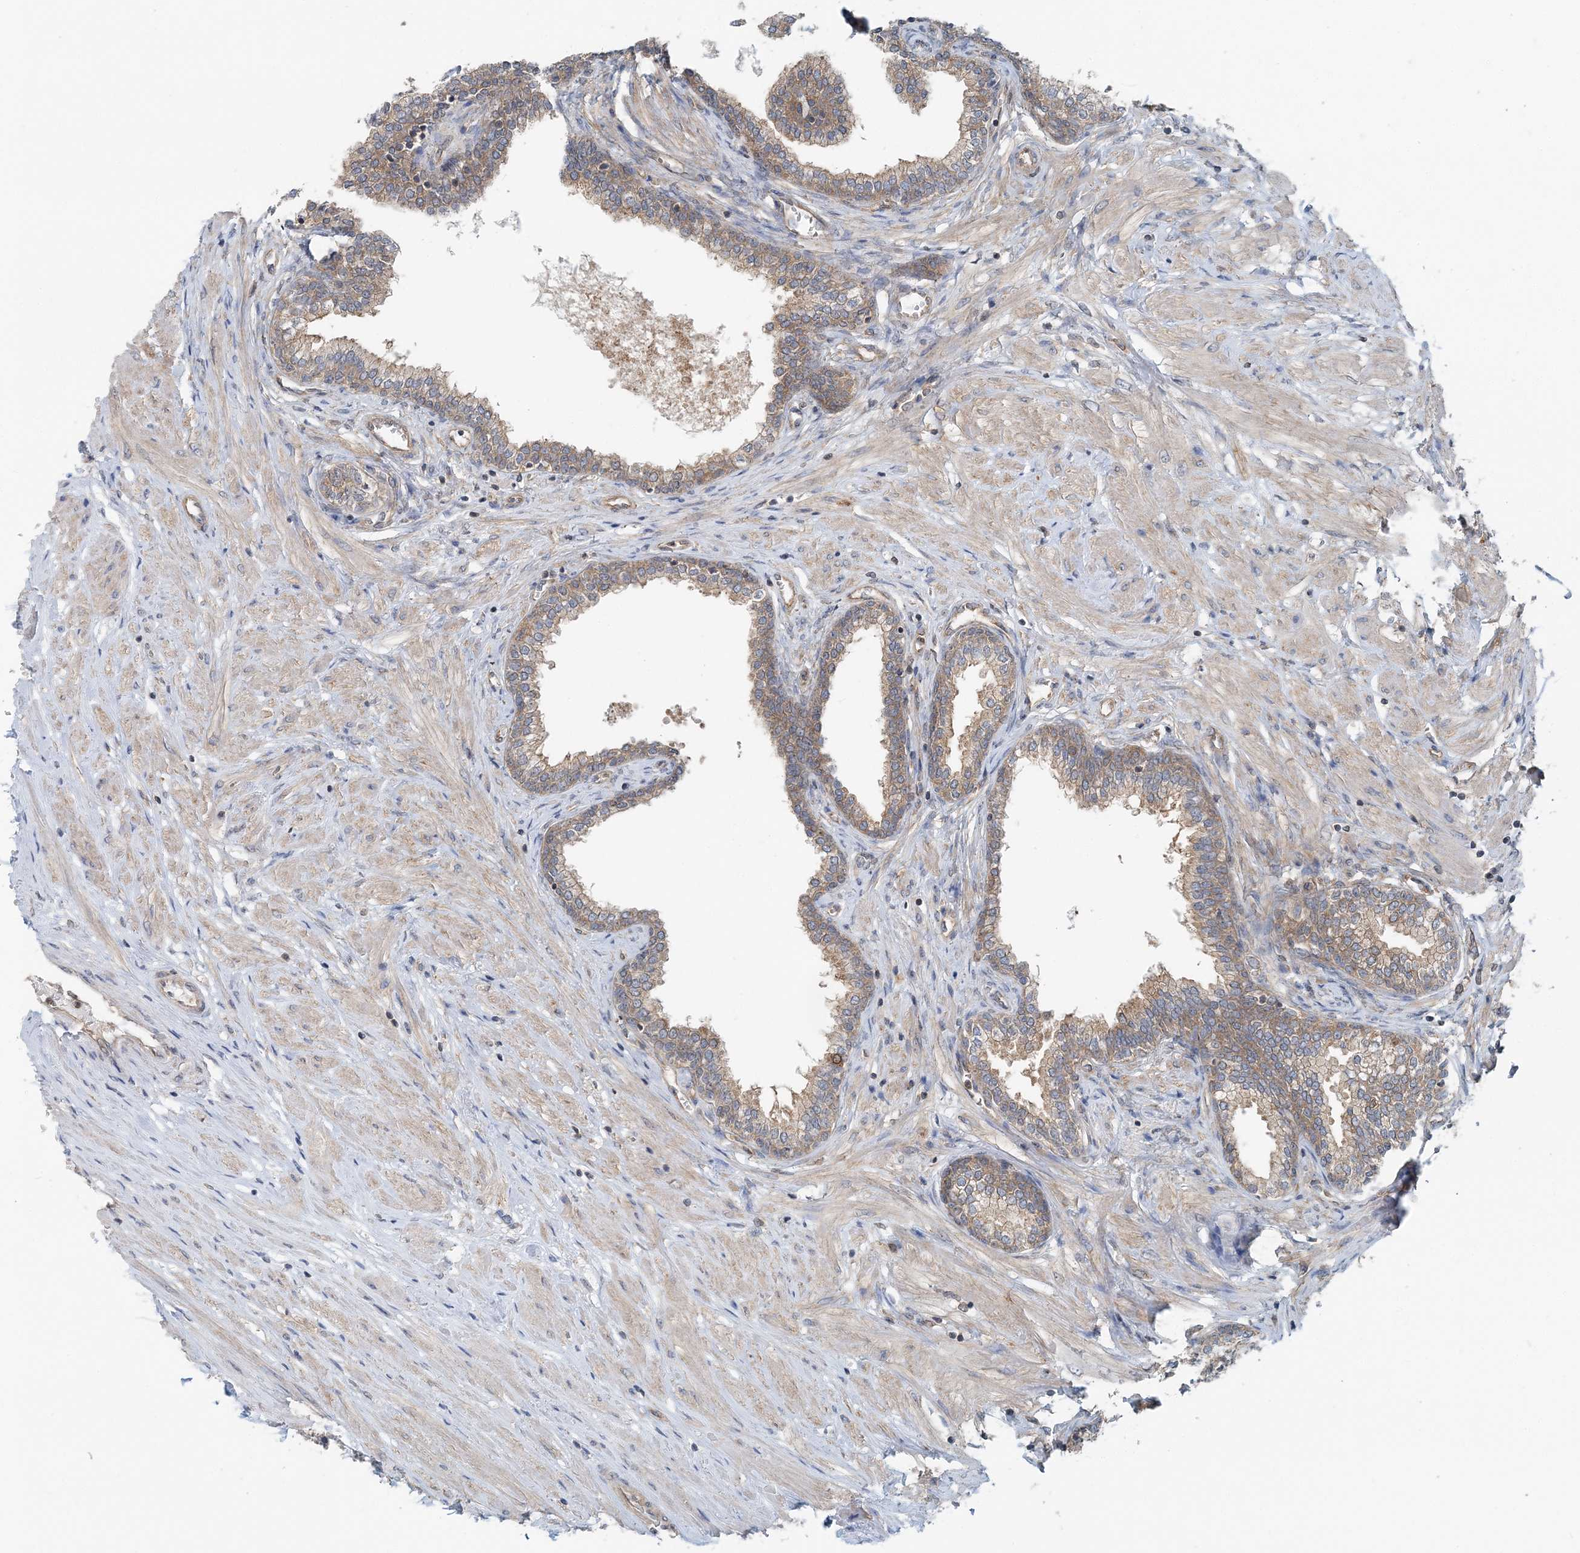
{"staining": {"intensity": "moderate", "quantity": ">75%", "location": "cytoplasmic/membranous"}, "tissue": "prostate", "cell_type": "Glandular cells", "image_type": "normal", "snomed": [{"axis": "morphology", "description": "Normal tissue, NOS"}, {"axis": "morphology", "description": "Urothelial carcinoma, Low grade"}, {"axis": "topography", "description": "Urinary bladder"}, {"axis": "topography", "description": "Prostate"}], "caption": "Prostate stained with DAB (3,3'-diaminobenzidine) IHC reveals medium levels of moderate cytoplasmic/membranous expression in about >75% of glandular cells.", "gene": "MOB4", "patient": {"sex": "male", "age": 60}}